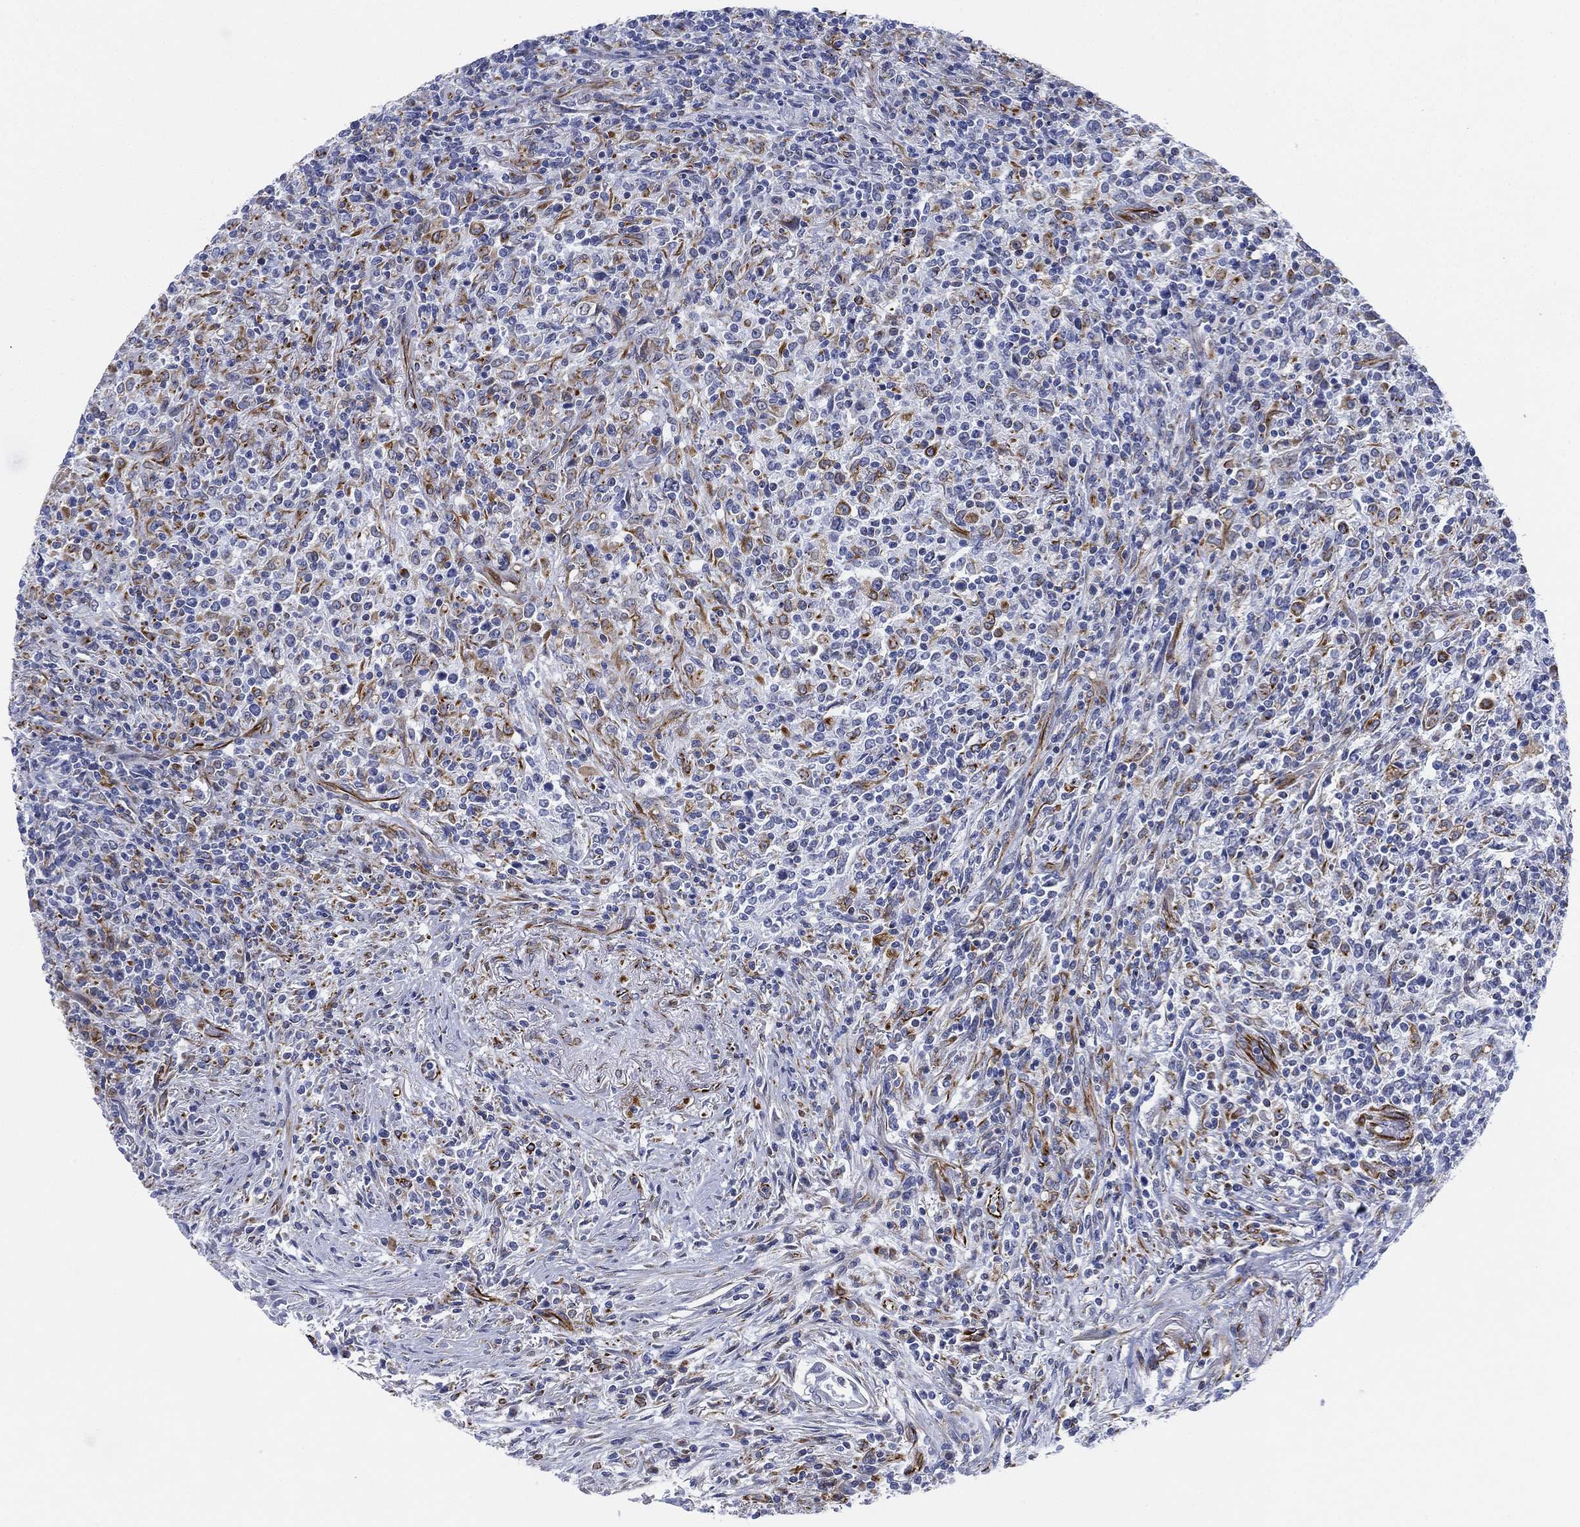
{"staining": {"intensity": "moderate", "quantity": "<25%", "location": "cytoplasmic/membranous"}, "tissue": "lymphoma", "cell_type": "Tumor cells", "image_type": "cancer", "snomed": [{"axis": "morphology", "description": "Malignant lymphoma, non-Hodgkin's type, High grade"}, {"axis": "topography", "description": "Lung"}], "caption": "IHC histopathology image of human lymphoma stained for a protein (brown), which shows low levels of moderate cytoplasmic/membranous staining in about <25% of tumor cells.", "gene": "PSKH2", "patient": {"sex": "male", "age": 79}}